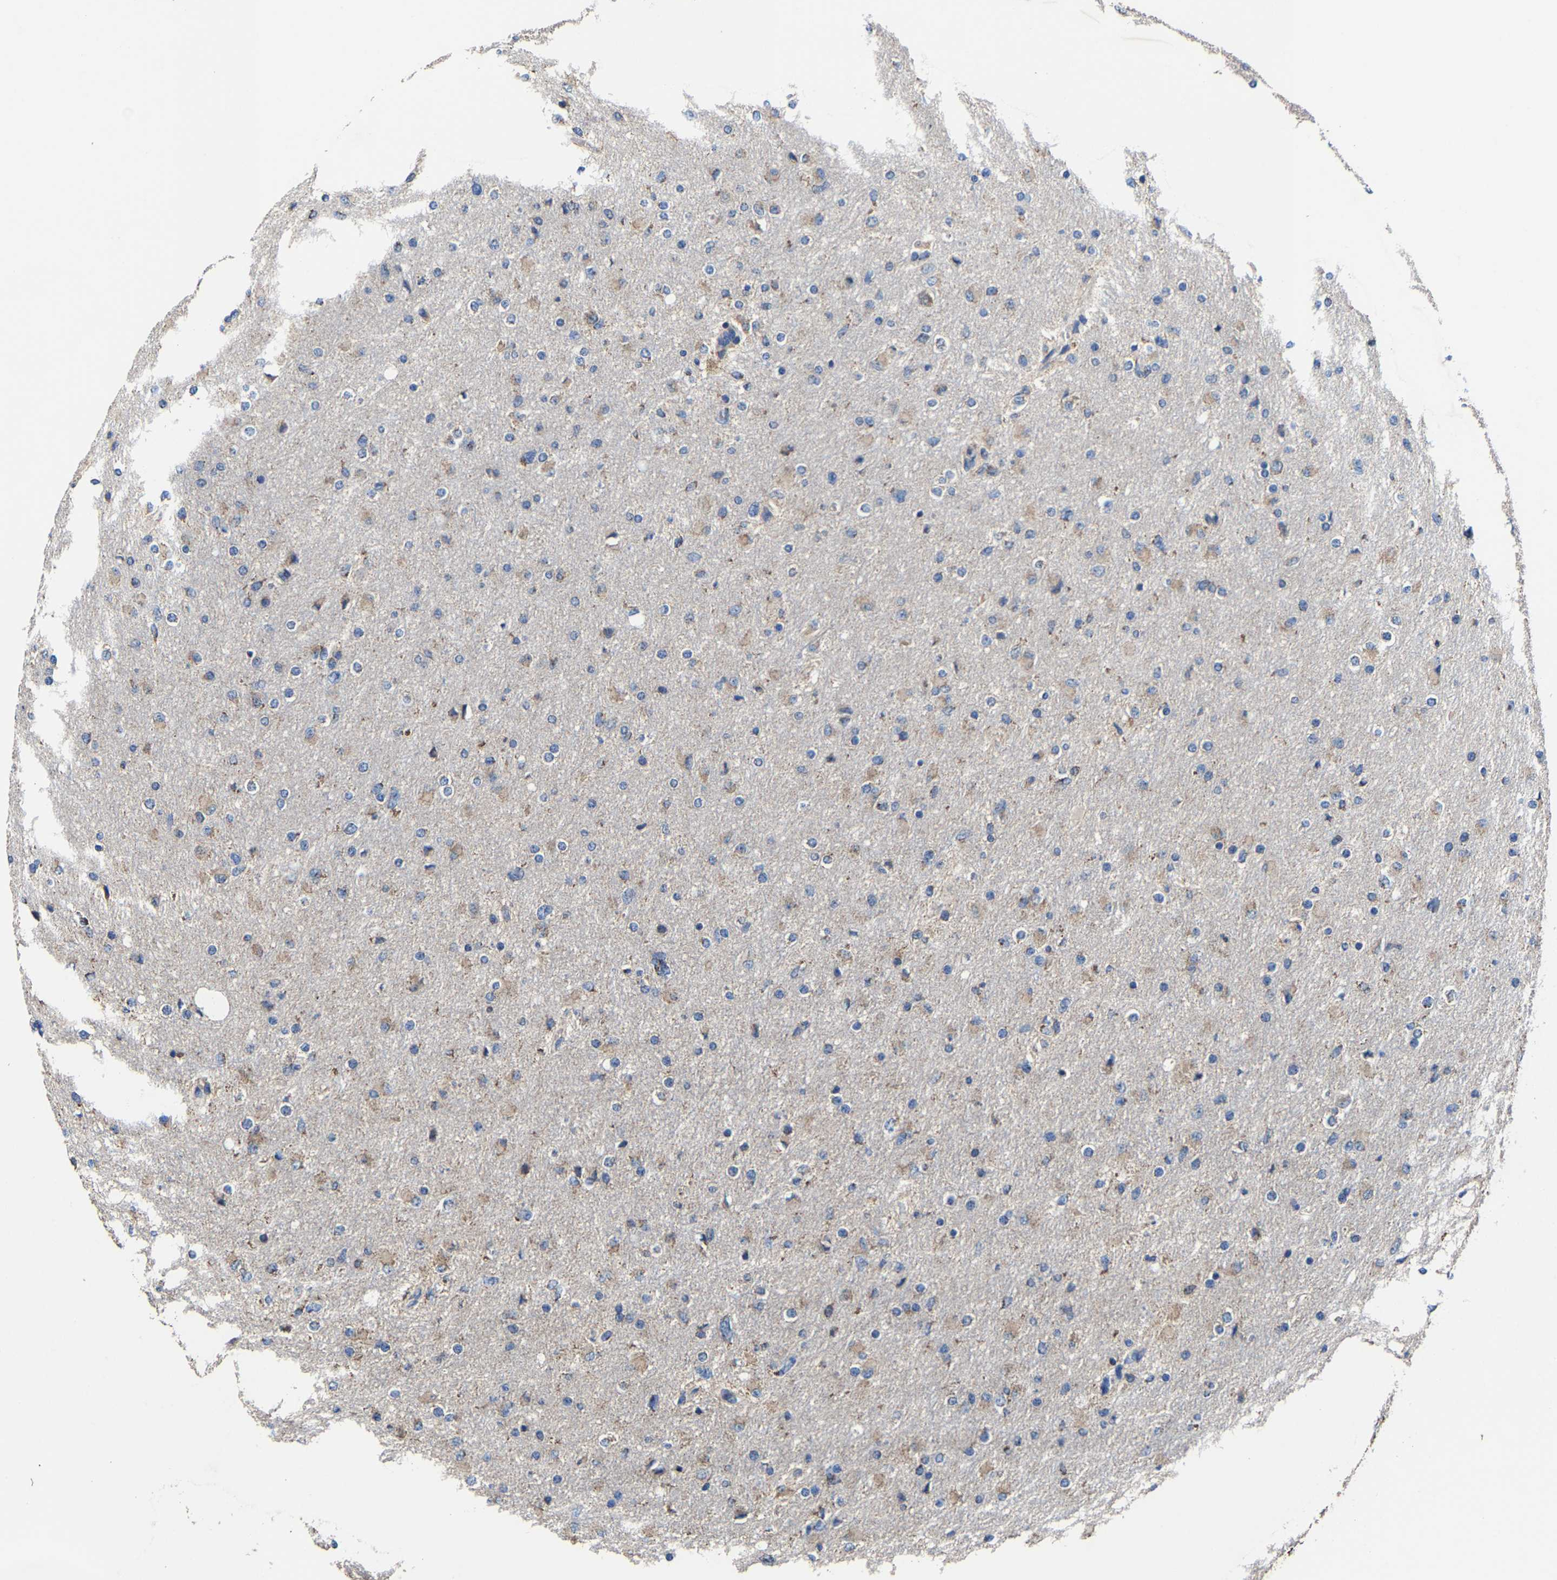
{"staining": {"intensity": "weak", "quantity": "<25%", "location": "cytoplasmic/membranous"}, "tissue": "glioma", "cell_type": "Tumor cells", "image_type": "cancer", "snomed": [{"axis": "morphology", "description": "Glioma, malignant, High grade"}, {"axis": "topography", "description": "Cerebral cortex"}], "caption": "Glioma was stained to show a protein in brown. There is no significant expression in tumor cells.", "gene": "ZCCHC7", "patient": {"sex": "female", "age": 36}}